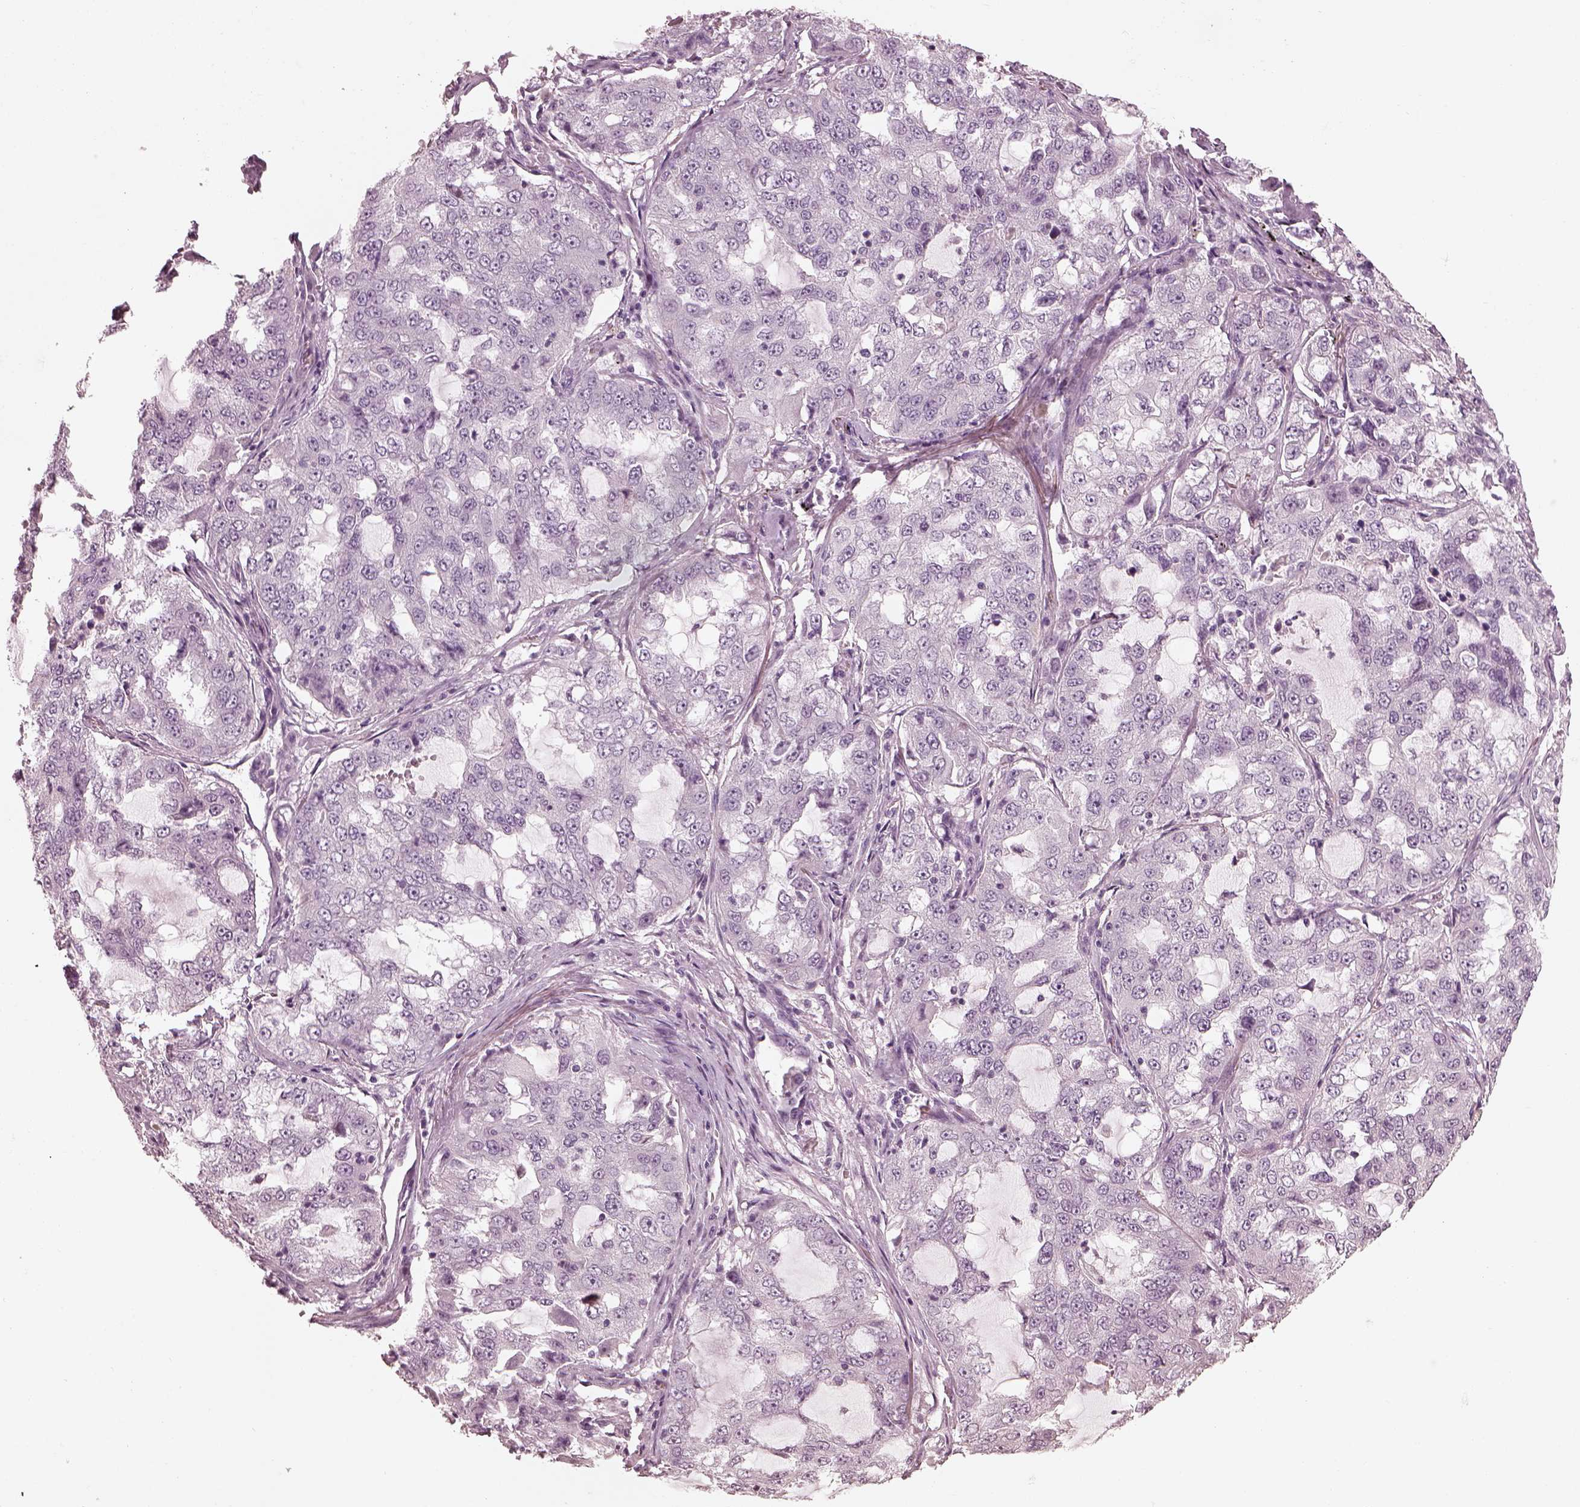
{"staining": {"intensity": "negative", "quantity": "none", "location": "none"}, "tissue": "lung cancer", "cell_type": "Tumor cells", "image_type": "cancer", "snomed": [{"axis": "morphology", "description": "Adenocarcinoma, NOS"}, {"axis": "topography", "description": "Lung"}], "caption": "Immunohistochemistry histopathology image of human lung cancer (adenocarcinoma) stained for a protein (brown), which demonstrates no positivity in tumor cells. (Immunohistochemistry (ihc), brightfield microscopy, high magnification).", "gene": "OPTC", "patient": {"sex": "female", "age": 61}}